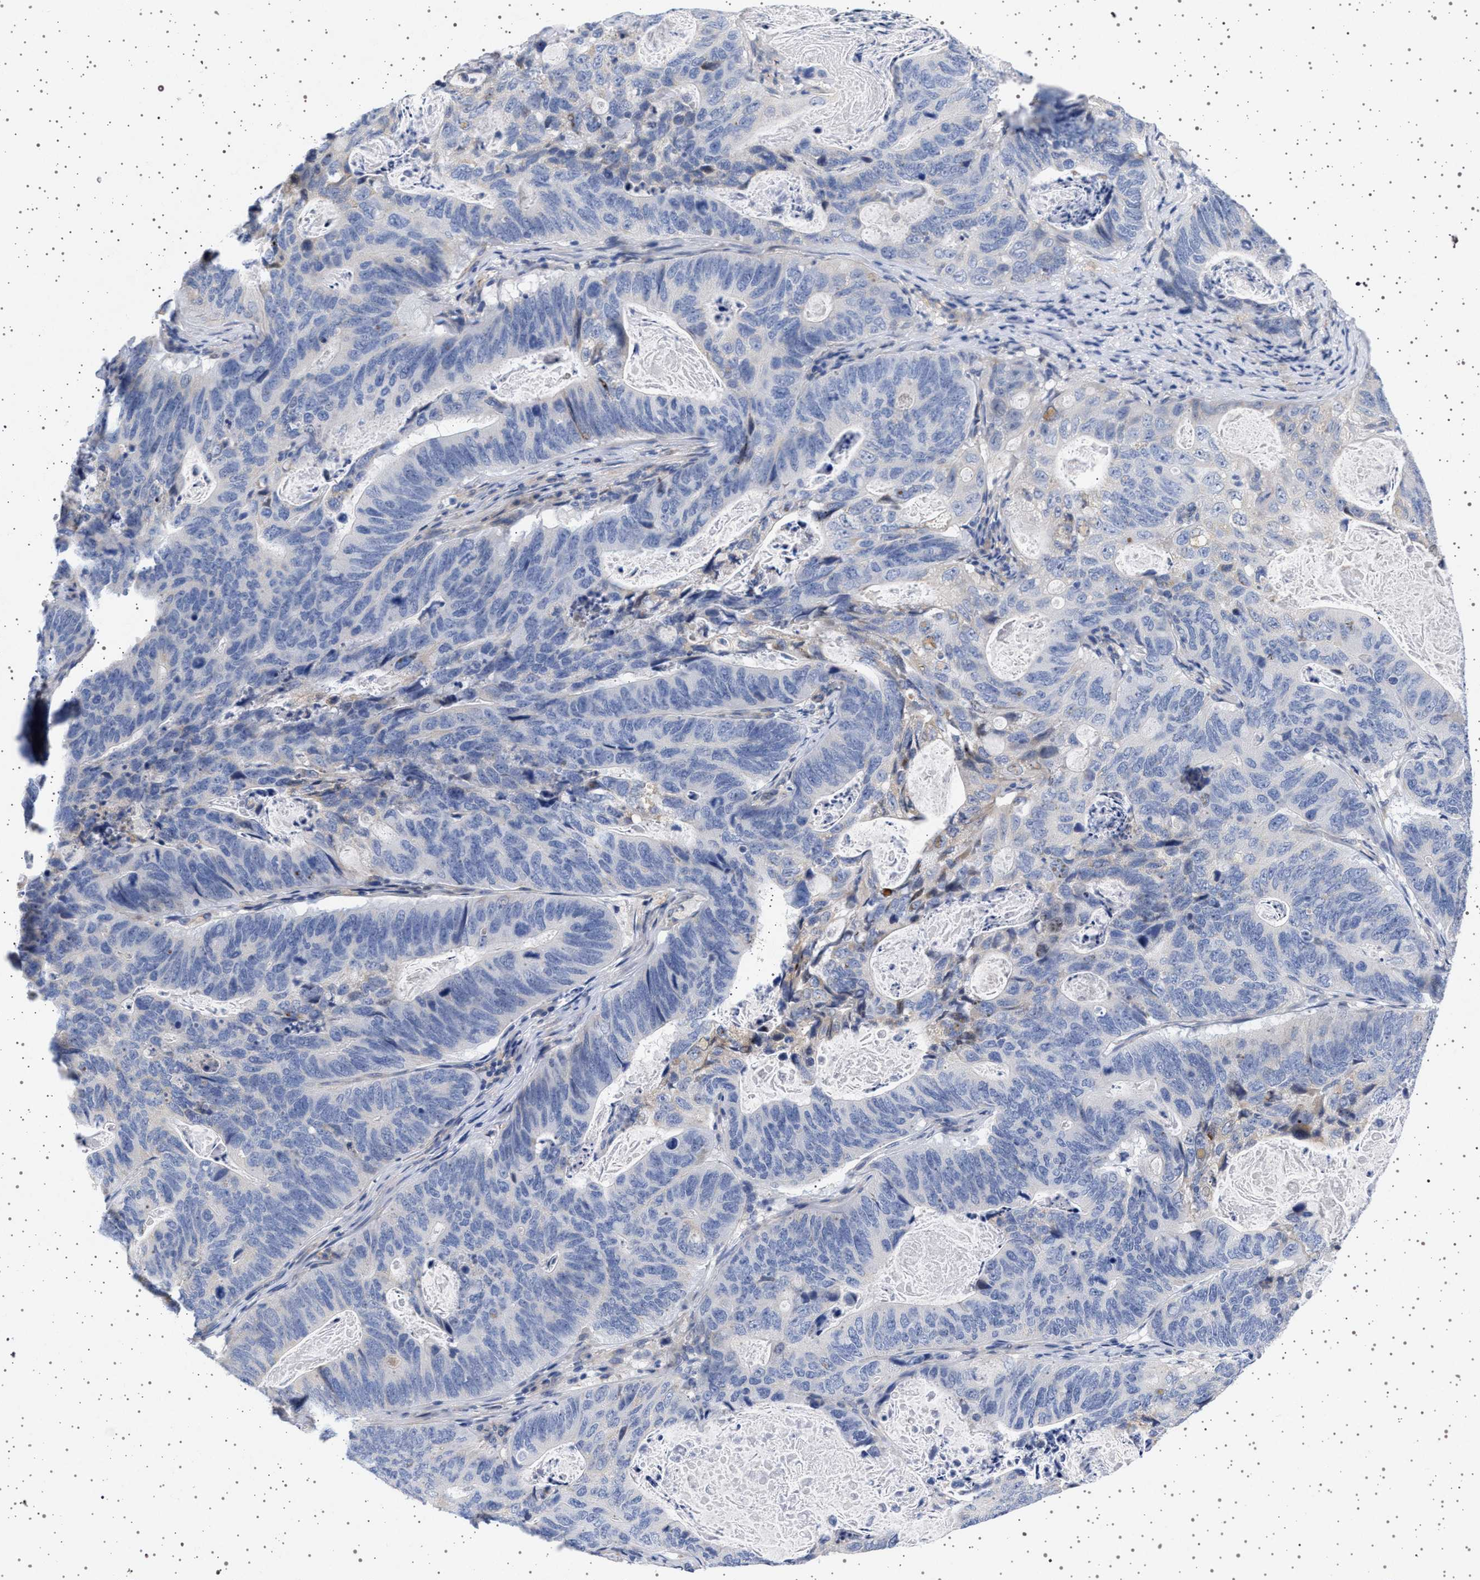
{"staining": {"intensity": "negative", "quantity": "none", "location": "none"}, "tissue": "stomach cancer", "cell_type": "Tumor cells", "image_type": "cancer", "snomed": [{"axis": "morphology", "description": "Normal tissue, NOS"}, {"axis": "morphology", "description": "Adenocarcinoma, NOS"}, {"axis": "topography", "description": "Stomach"}], "caption": "Stomach cancer was stained to show a protein in brown. There is no significant expression in tumor cells.", "gene": "TRMT10B", "patient": {"sex": "female", "age": 89}}